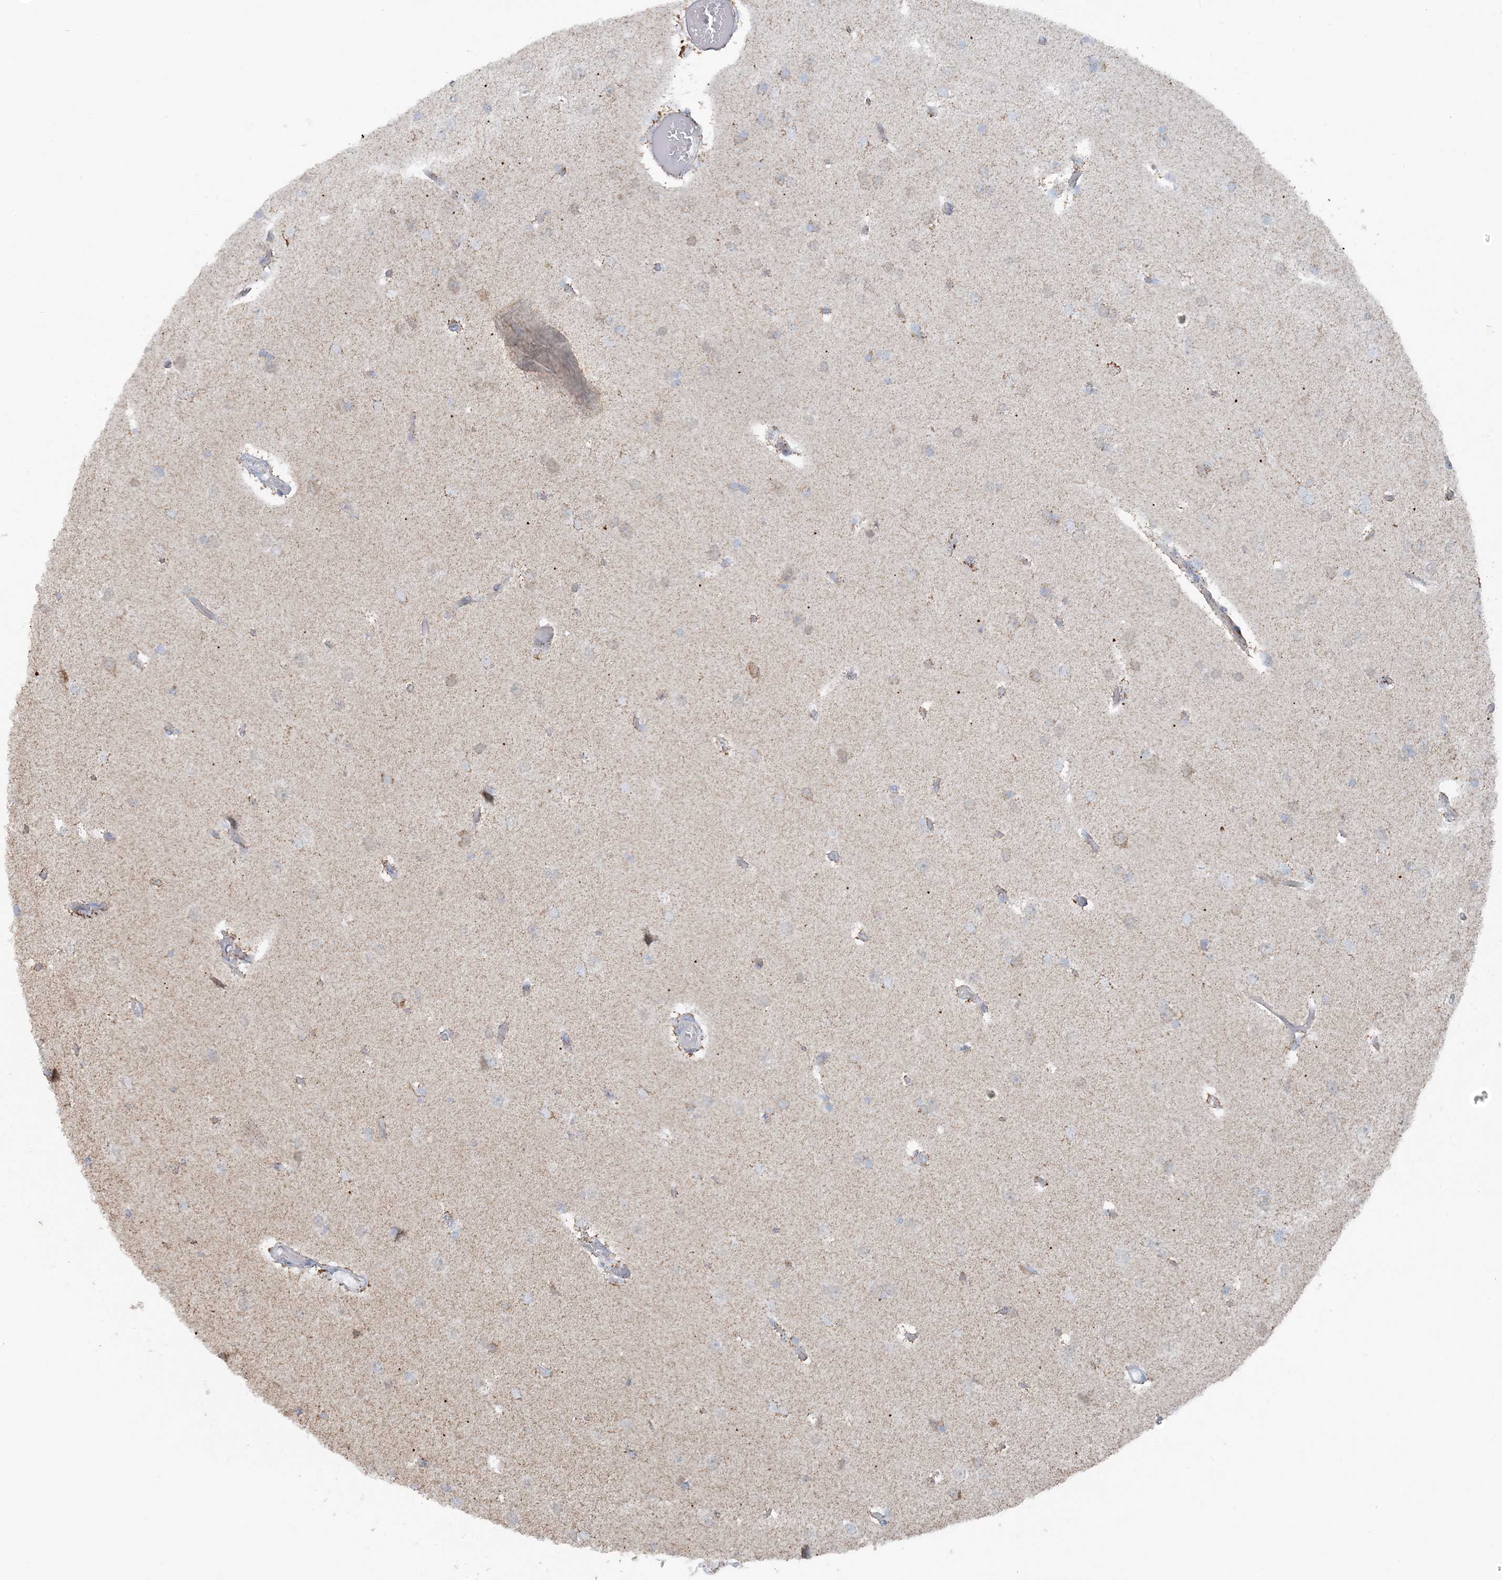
{"staining": {"intensity": "weak", "quantity": "<25%", "location": "cytoplasmic/membranous"}, "tissue": "glioma", "cell_type": "Tumor cells", "image_type": "cancer", "snomed": [{"axis": "morphology", "description": "Glioma, malignant, High grade"}, {"axis": "topography", "description": "Brain"}], "caption": "There is no significant positivity in tumor cells of glioma.", "gene": "PCCB", "patient": {"sex": "female", "age": 59}}